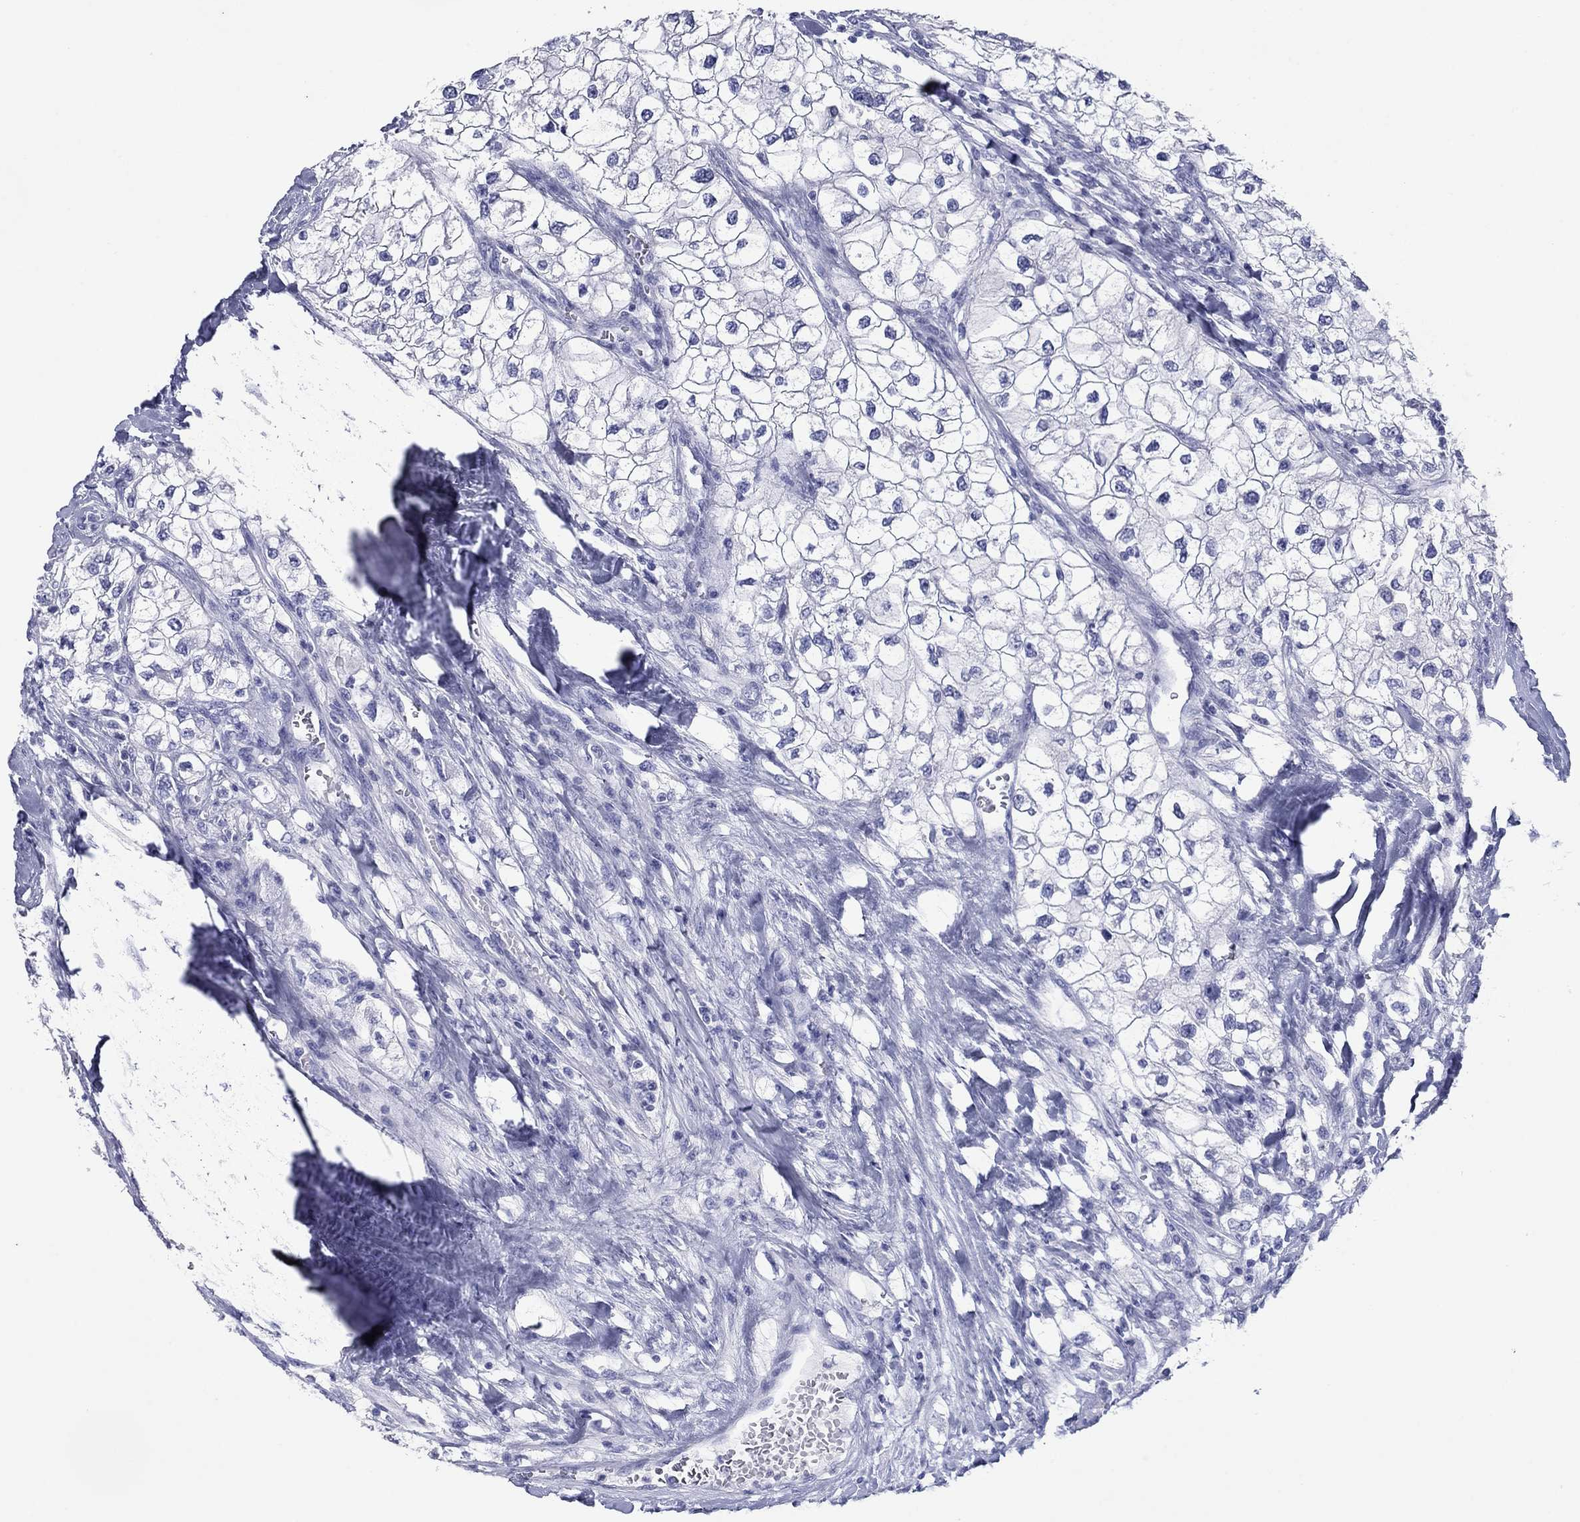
{"staining": {"intensity": "negative", "quantity": "none", "location": "none"}, "tissue": "renal cancer", "cell_type": "Tumor cells", "image_type": "cancer", "snomed": [{"axis": "morphology", "description": "Adenocarcinoma, NOS"}, {"axis": "topography", "description": "Kidney"}], "caption": "This is an immunohistochemistry (IHC) image of human adenocarcinoma (renal). There is no positivity in tumor cells.", "gene": "ATP4A", "patient": {"sex": "male", "age": 59}}